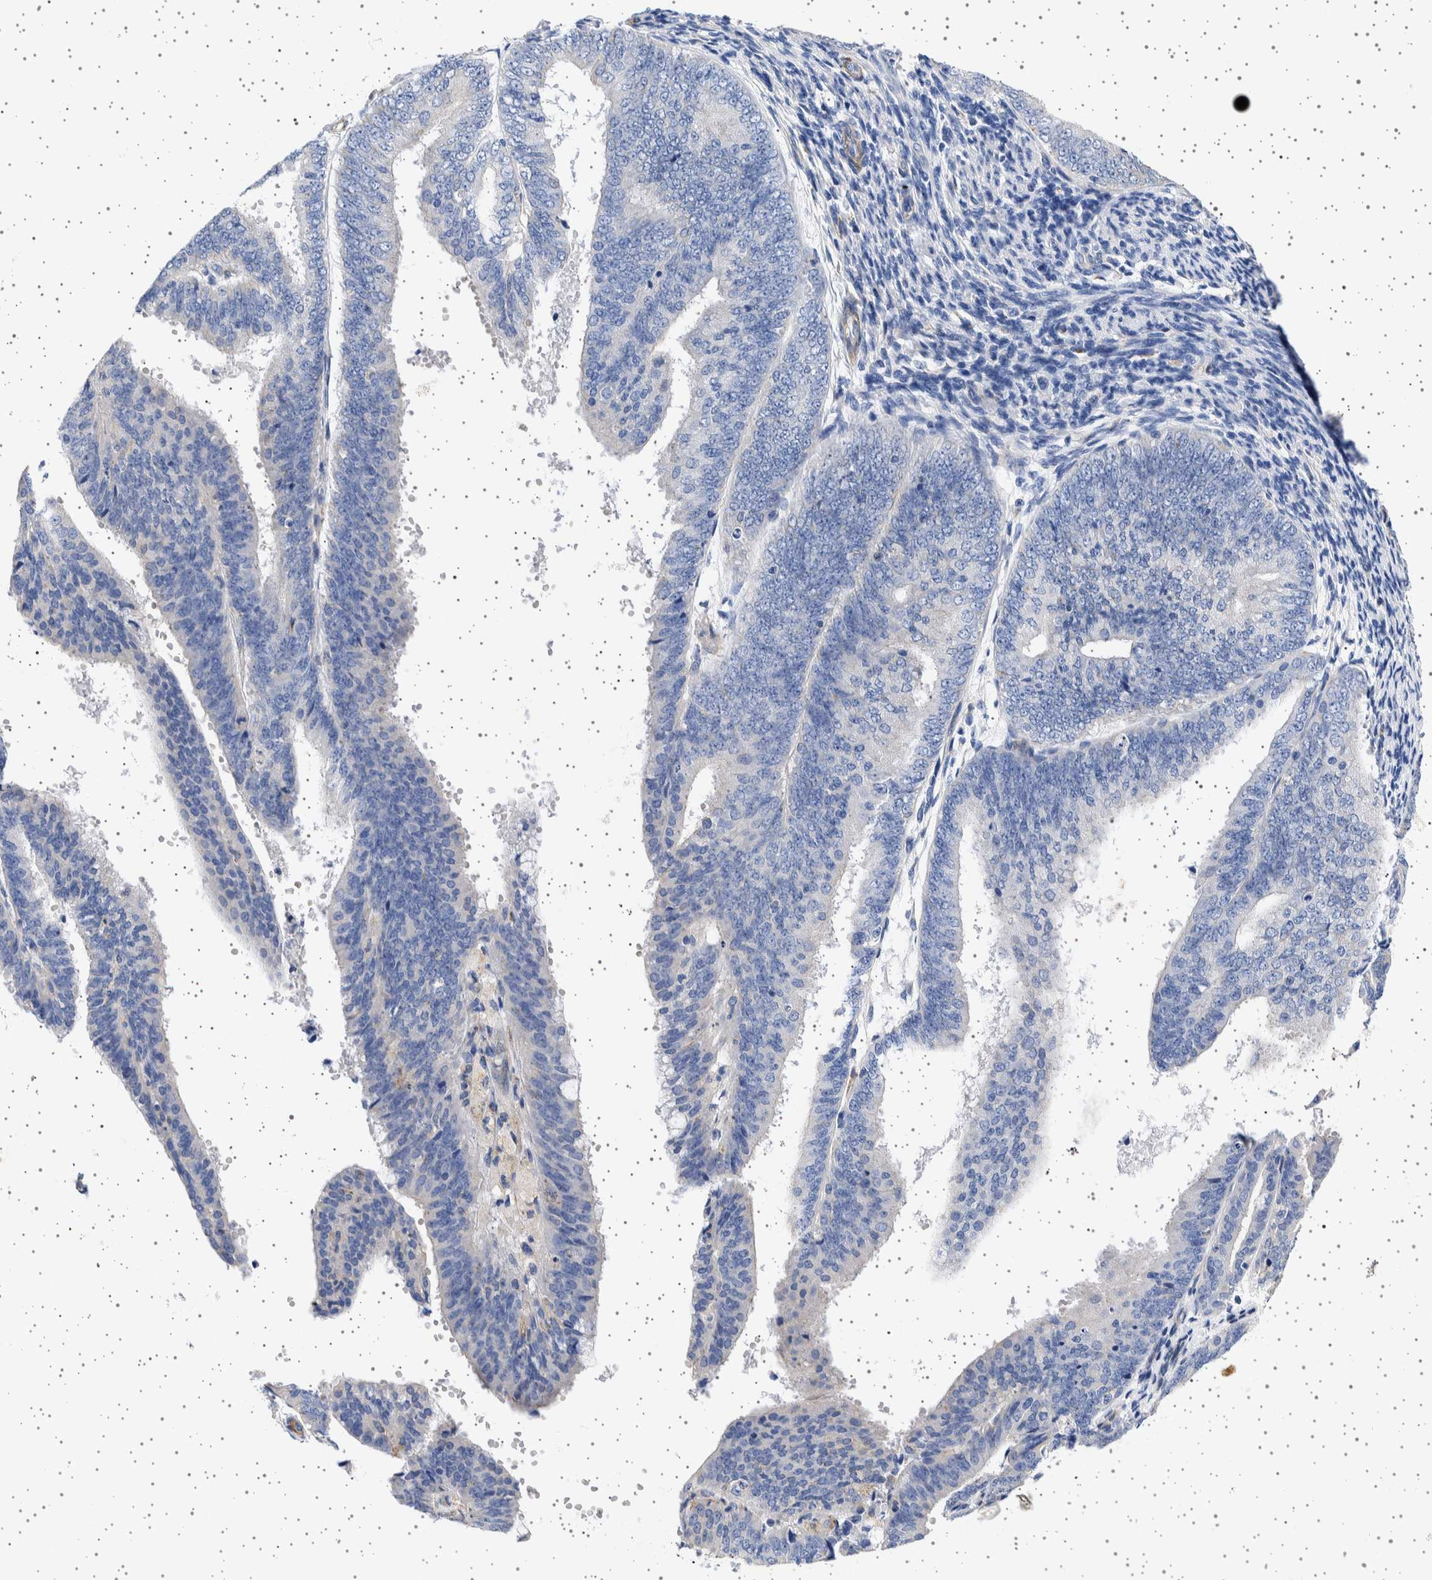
{"staining": {"intensity": "negative", "quantity": "none", "location": "none"}, "tissue": "endometrial cancer", "cell_type": "Tumor cells", "image_type": "cancer", "snomed": [{"axis": "morphology", "description": "Adenocarcinoma, NOS"}, {"axis": "topography", "description": "Endometrium"}], "caption": "An image of human endometrial adenocarcinoma is negative for staining in tumor cells.", "gene": "SEPTIN4", "patient": {"sex": "female", "age": 63}}